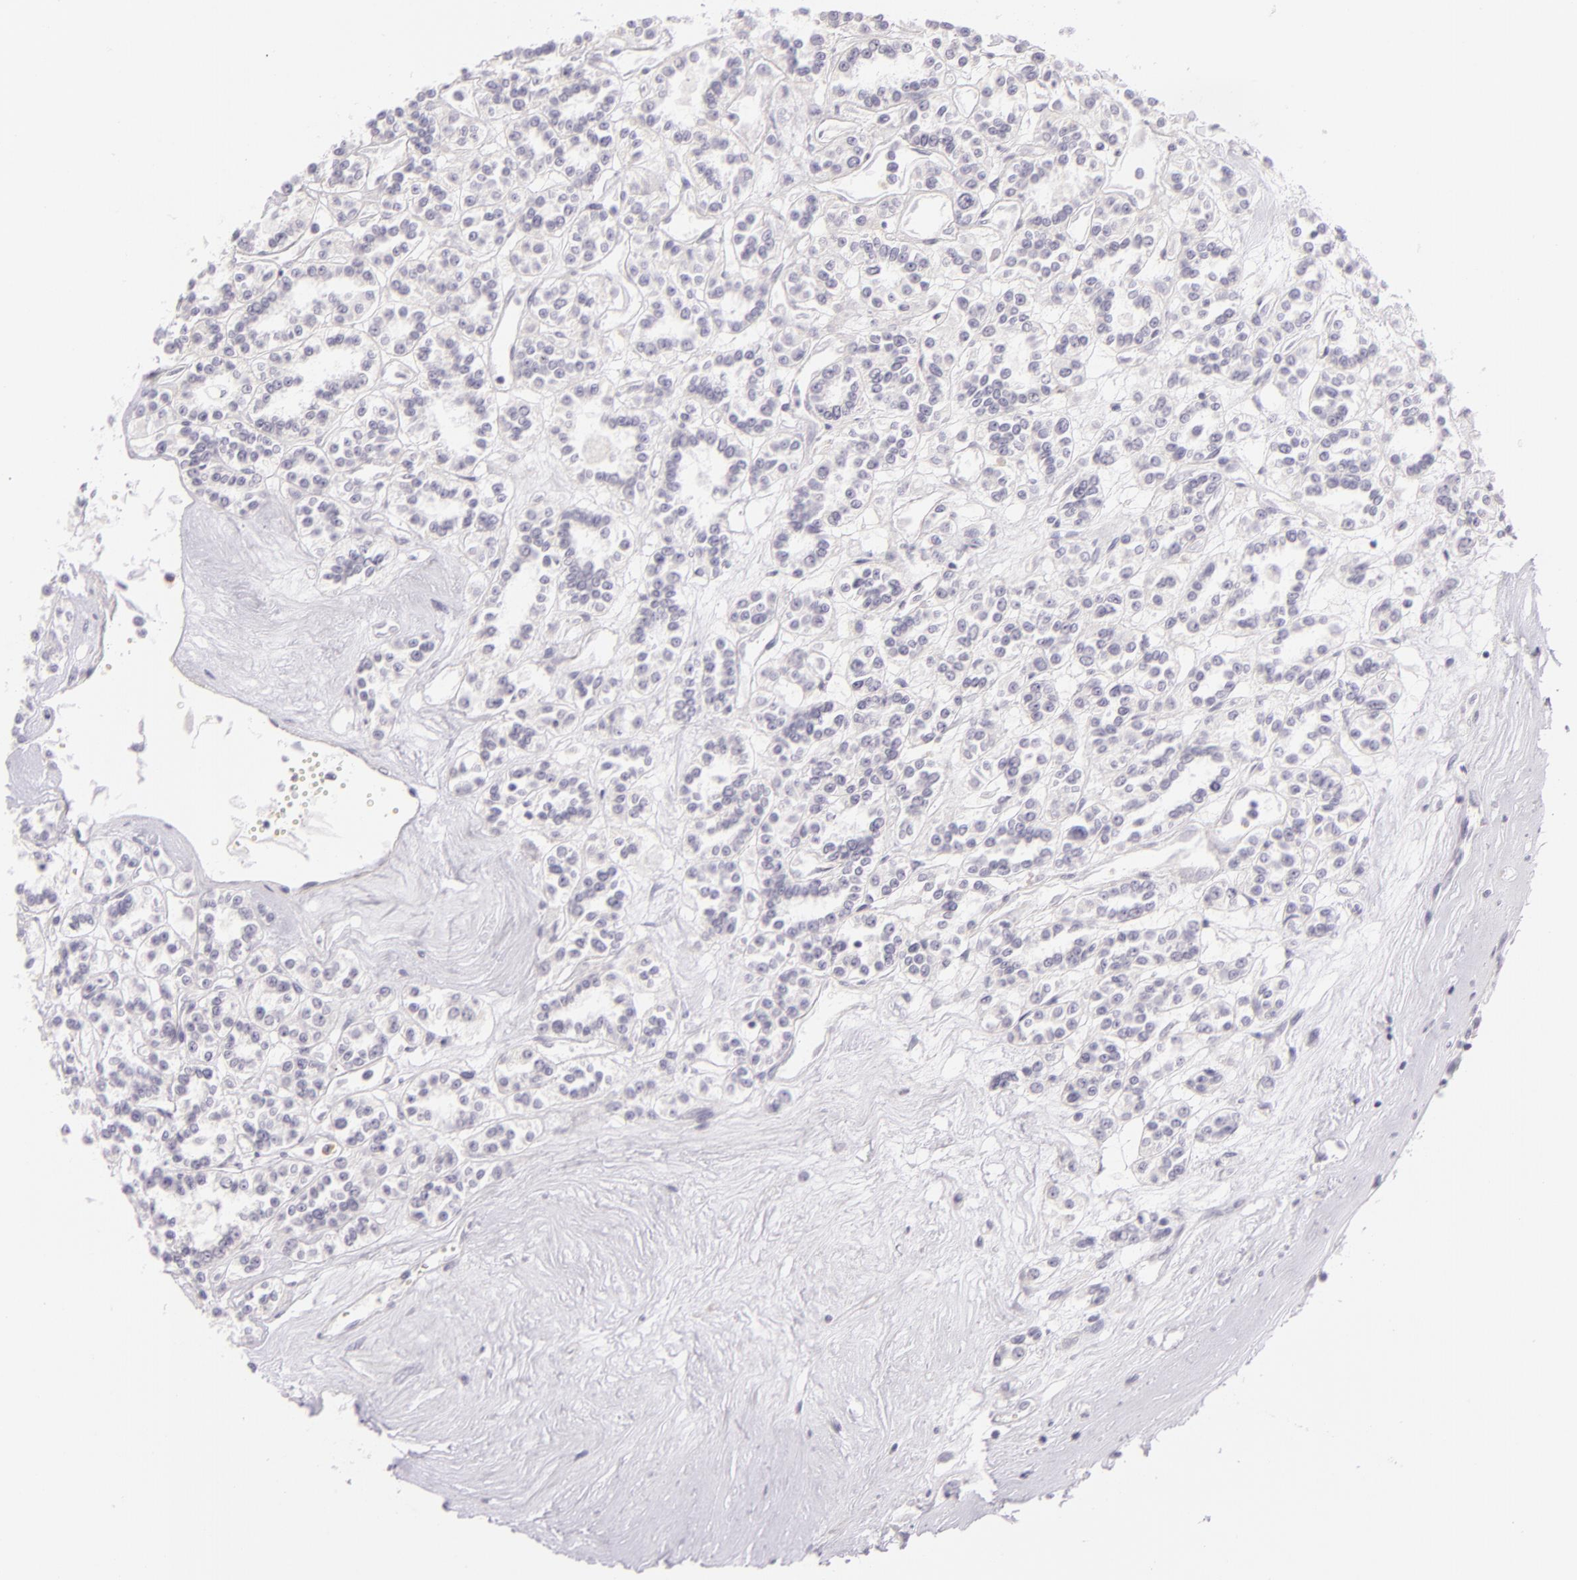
{"staining": {"intensity": "negative", "quantity": "none", "location": "none"}, "tissue": "renal cancer", "cell_type": "Tumor cells", "image_type": "cancer", "snomed": [{"axis": "morphology", "description": "Adenocarcinoma, NOS"}, {"axis": "topography", "description": "Kidney"}], "caption": "Tumor cells are negative for protein expression in human renal cancer. (DAB immunohistochemistry (IHC) visualized using brightfield microscopy, high magnification).", "gene": "CBS", "patient": {"sex": "female", "age": 76}}